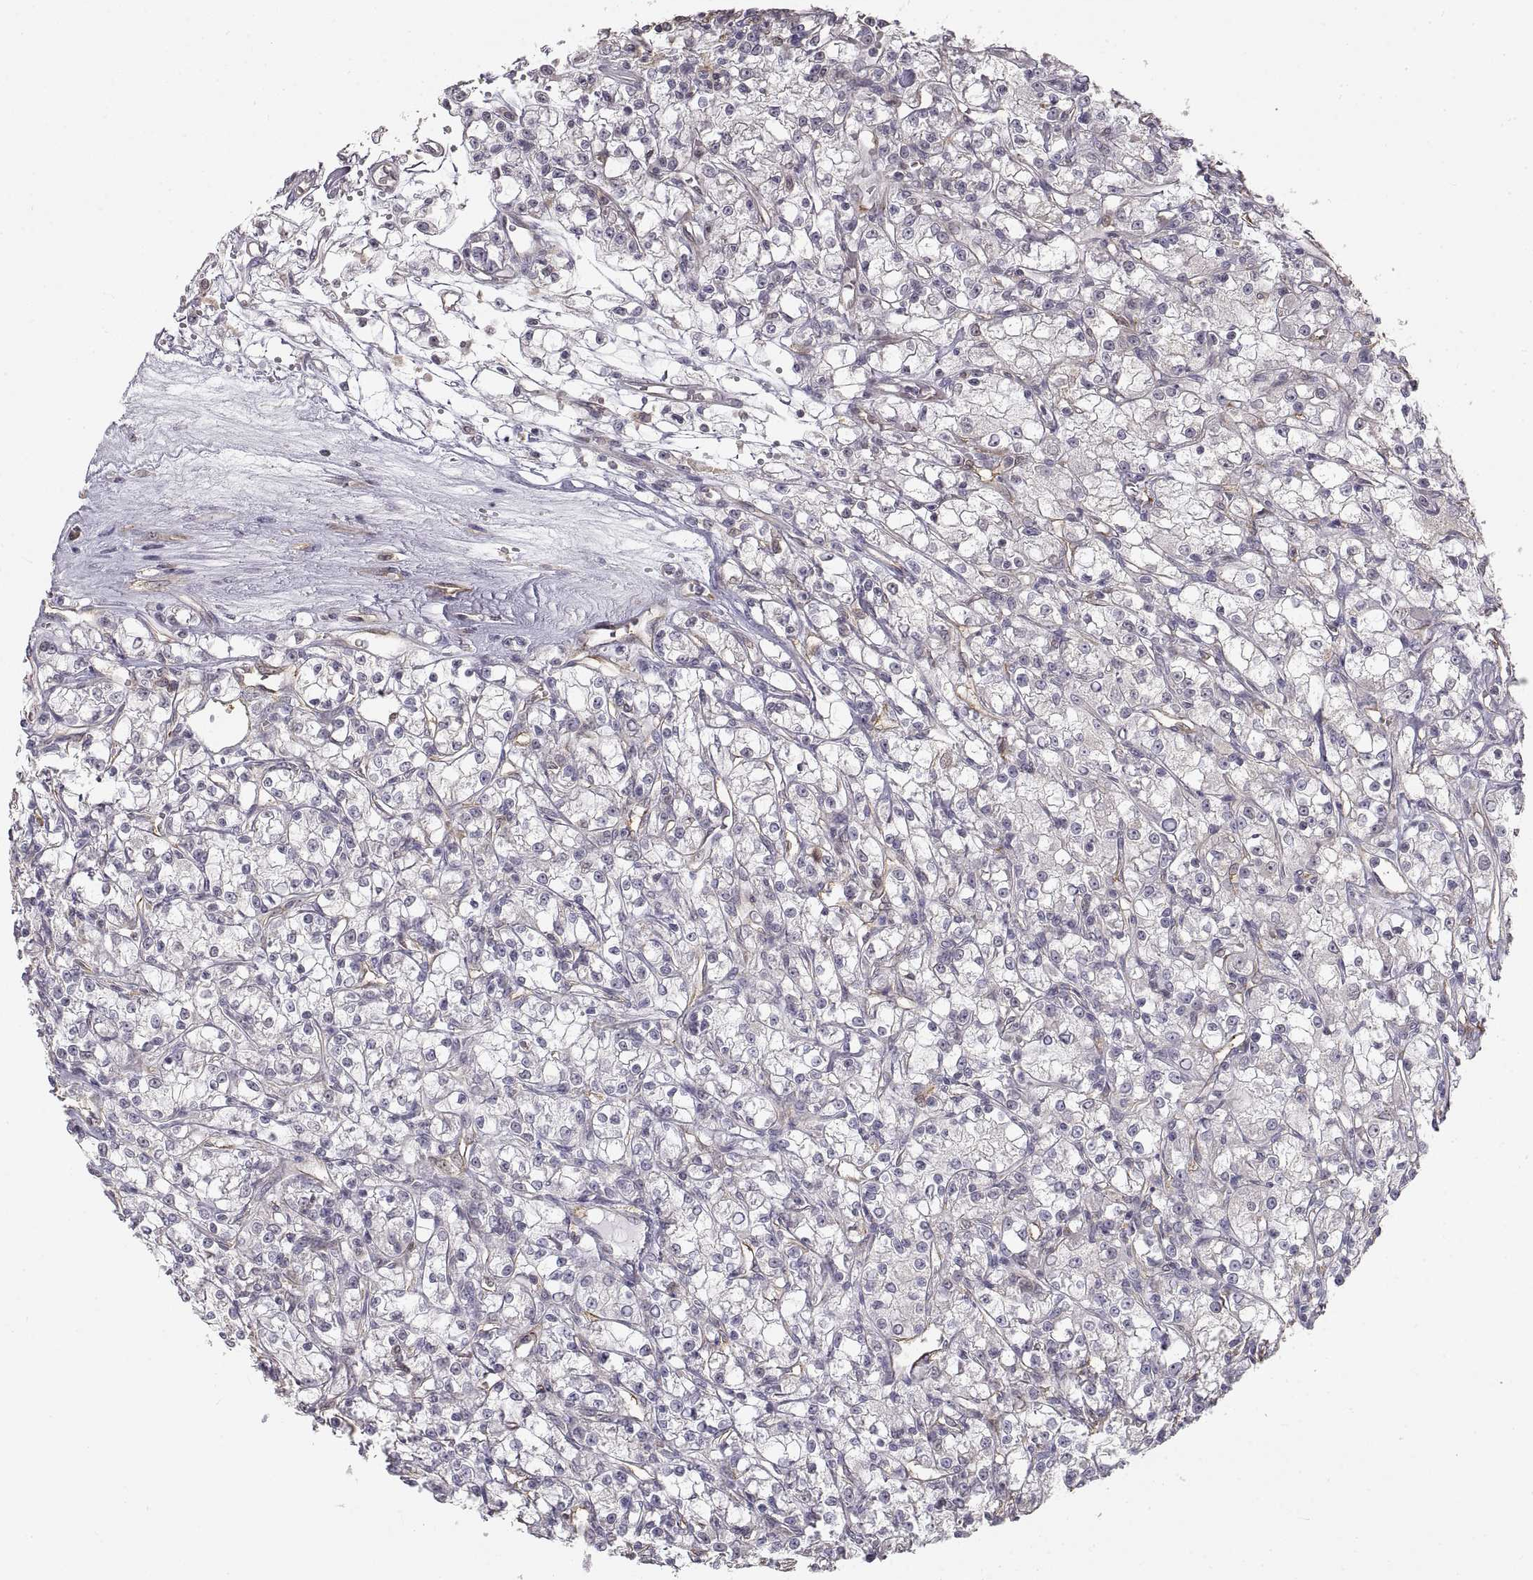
{"staining": {"intensity": "negative", "quantity": "none", "location": "none"}, "tissue": "renal cancer", "cell_type": "Tumor cells", "image_type": "cancer", "snomed": [{"axis": "morphology", "description": "Adenocarcinoma, NOS"}, {"axis": "topography", "description": "Kidney"}], "caption": "Renal cancer stained for a protein using IHC displays no positivity tumor cells.", "gene": "HSP90AB1", "patient": {"sex": "female", "age": 59}}